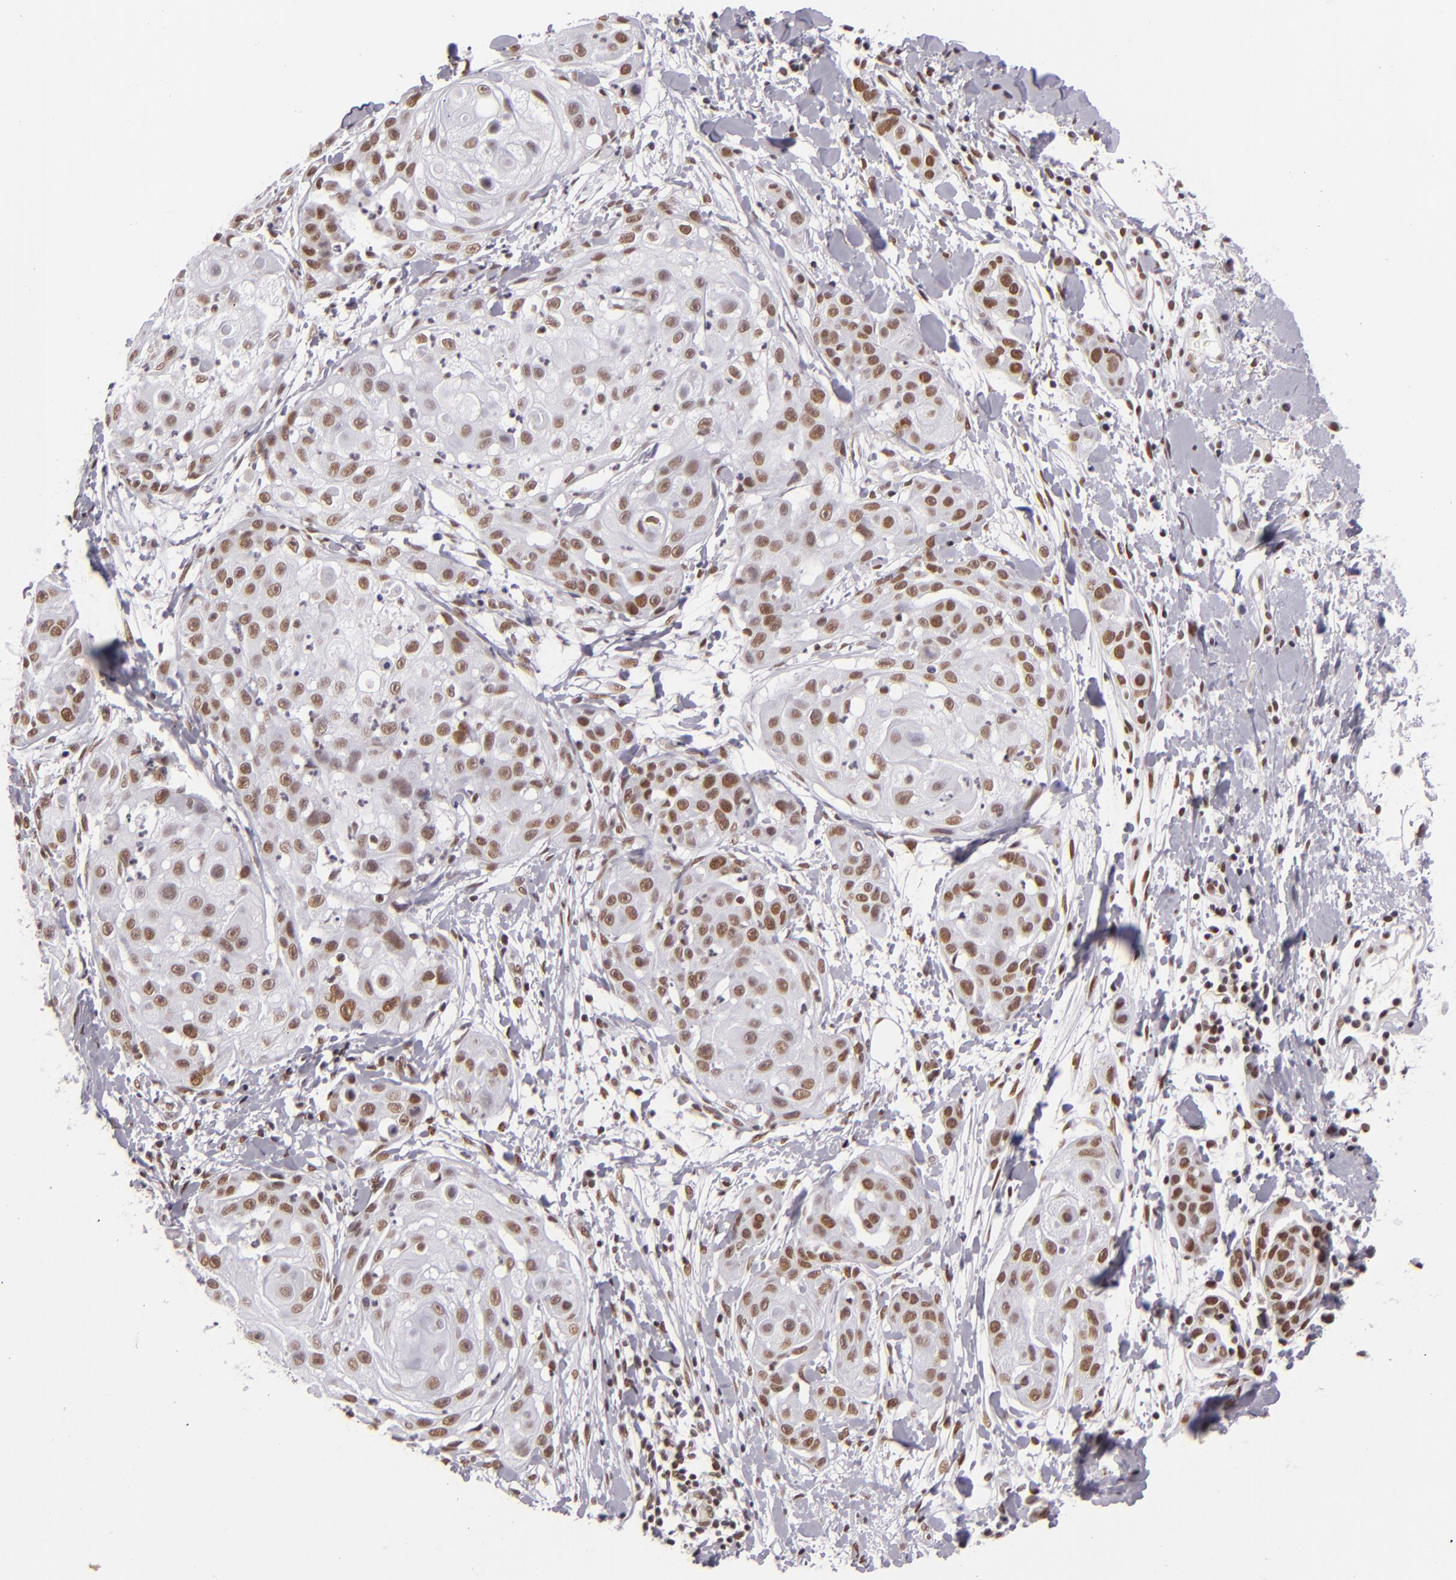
{"staining": {"intensity": "weak", "quantity": ">75%", "location": "nuclear"}, "tissue": "skin cancer", "cell_type": "Tumor cells", "image_type": "cancer", "snomed": [{"axis": "morphology", "description": "Squamous cell carcinoma, NOS"}, {"axis": "topography", "description": "Skin"}], "caption": "A low amount of weak nuclear staining is seen in approximately >75% of tumor cells in skin cancer (squamous cell carcinoma) tissue.", "gene": "BRD8", "patient": {"sex": "female", "age": 57}}